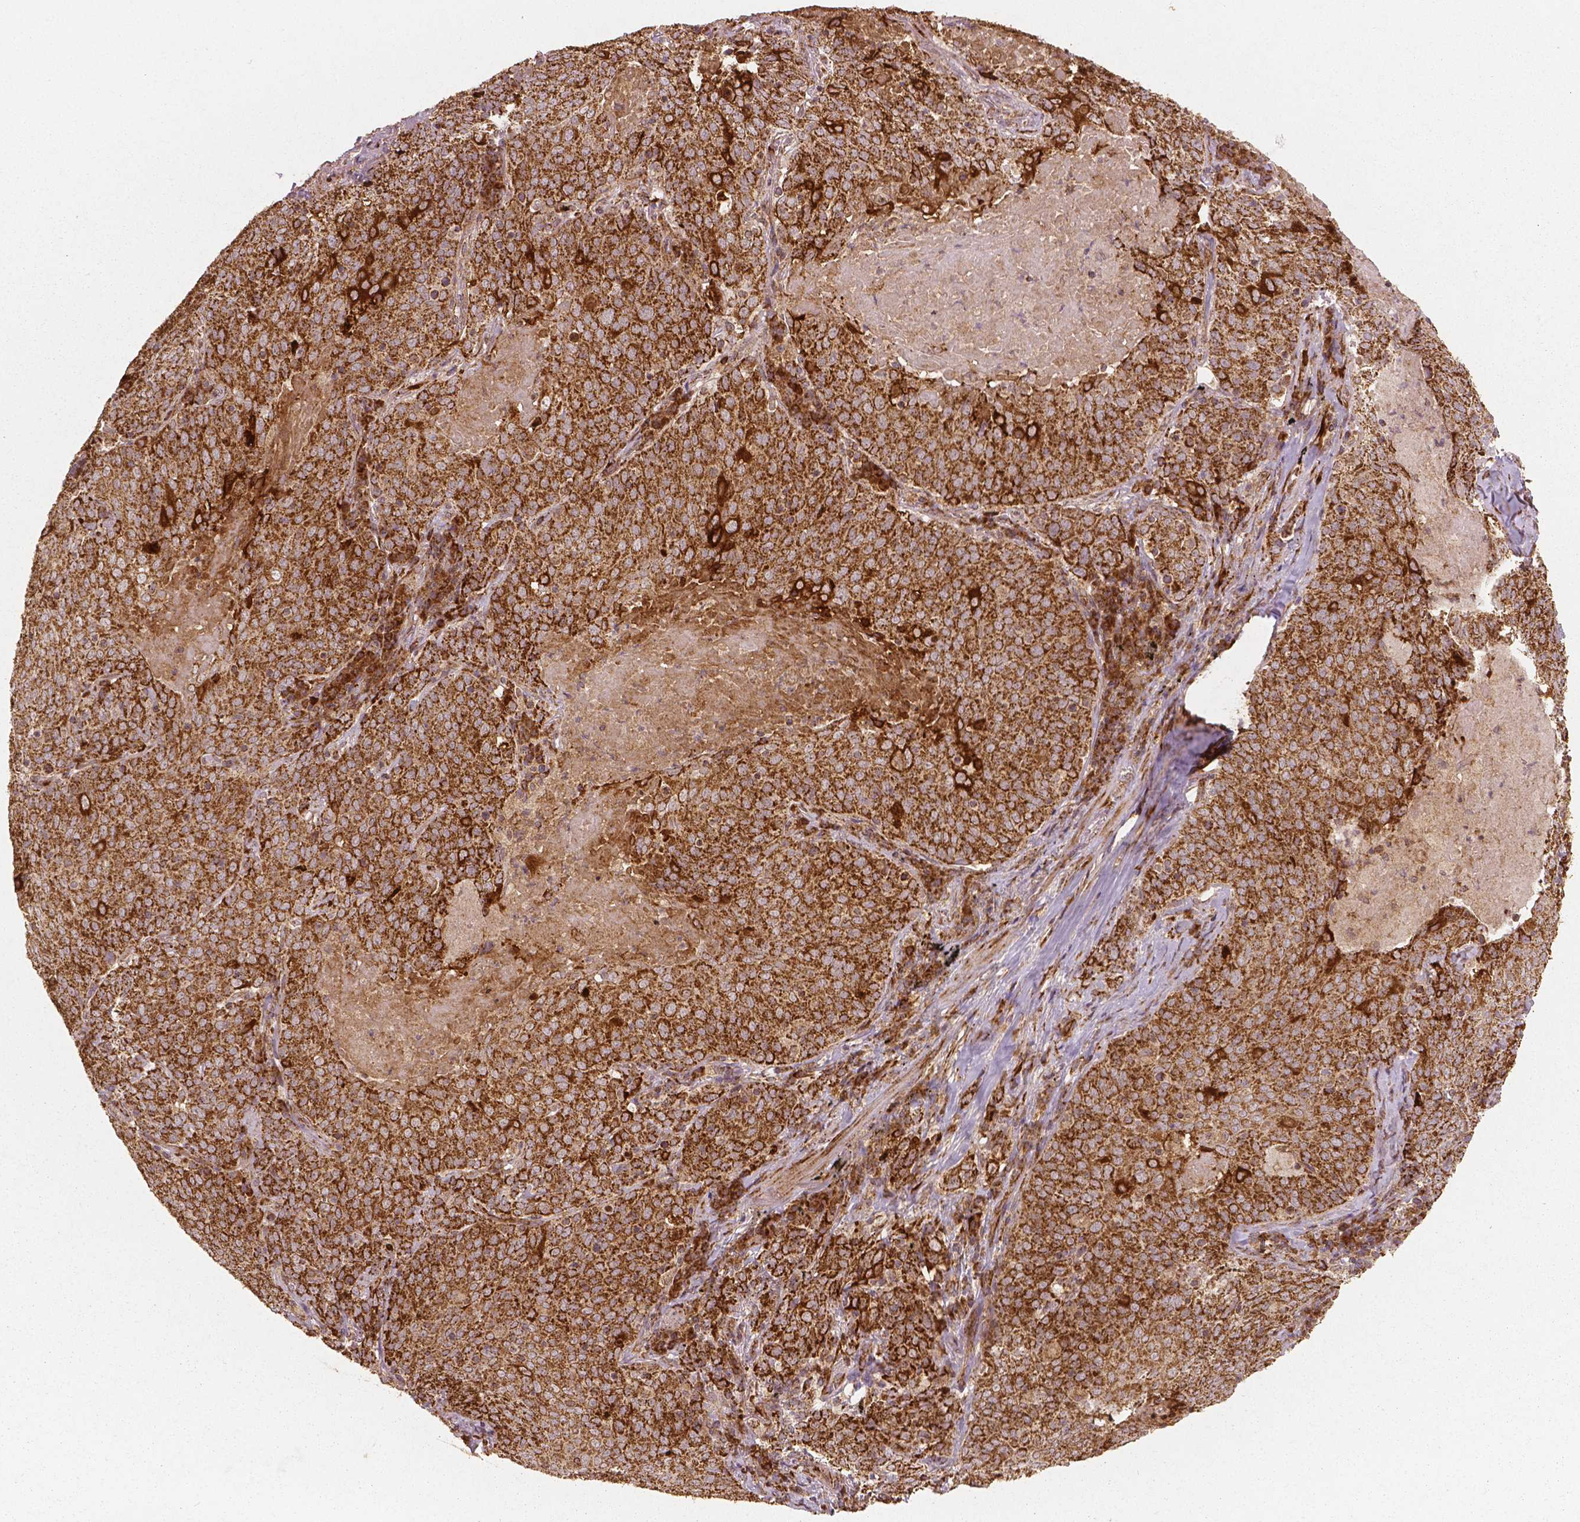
{"staining": {"intensity": "strong", "quantity": ">75%", "location": "cytoplasmic/membranous"}, "tissue": "lung cancer", "cell_type": "Tumor cells", "image_type": "cancer", "snomed": [{"axis": "morphology", "description": "Squamous cell carcinoma, NOS"}, {"axis": "topography", "description": "Lung"}], "caption": "Strong cytoplasmic/membranous staining for a protein is present in about >75% of tumor cells of squamous cell carcinoma (lung) using IHC.", "gene": "PGAM5", "patient": {"sex": "male", "age": 82}}